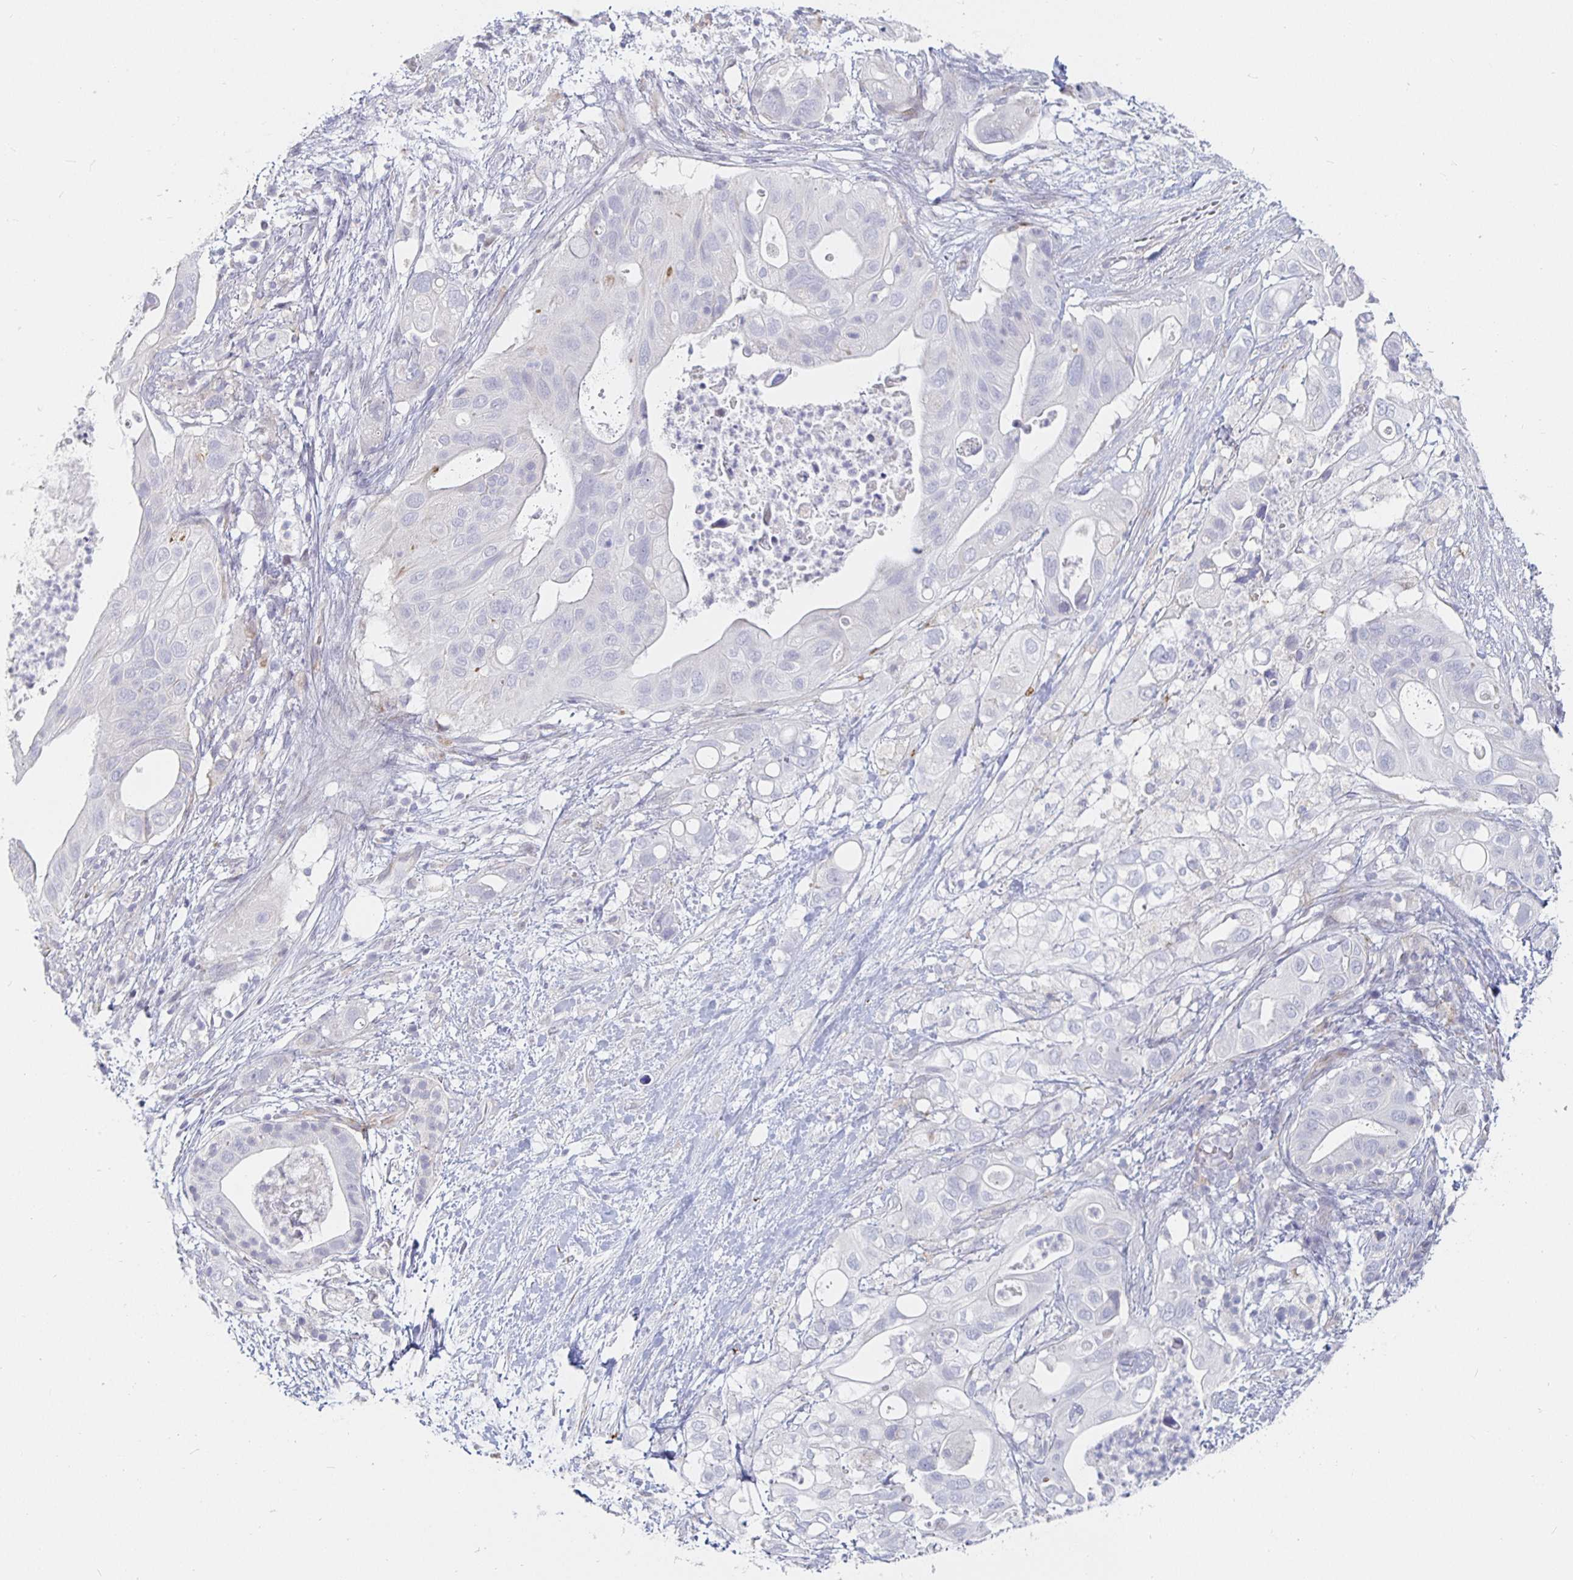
{"staining": {"intensity": "negative", "quantity": "none", "location": "none"}, "tissue": "pancreatic cancer", "cell_type": "Tumor cells", "image_type": "cancer", "snomed": [{"axis": "morphology", "description": "Adenocarcinoma, NOS"}, {"axis": "topography", "description": "Pancreas"}], "caption": "An immunohistochemistry (IHC) photomicrograph of pancreatic cancer (adenocarcinoma) is shown. There is no staining in tumor cells of pancreatic cancer (adenocarcinoma).", "gene": "S100G", "patient": {"sex": "female", "age": 72}}